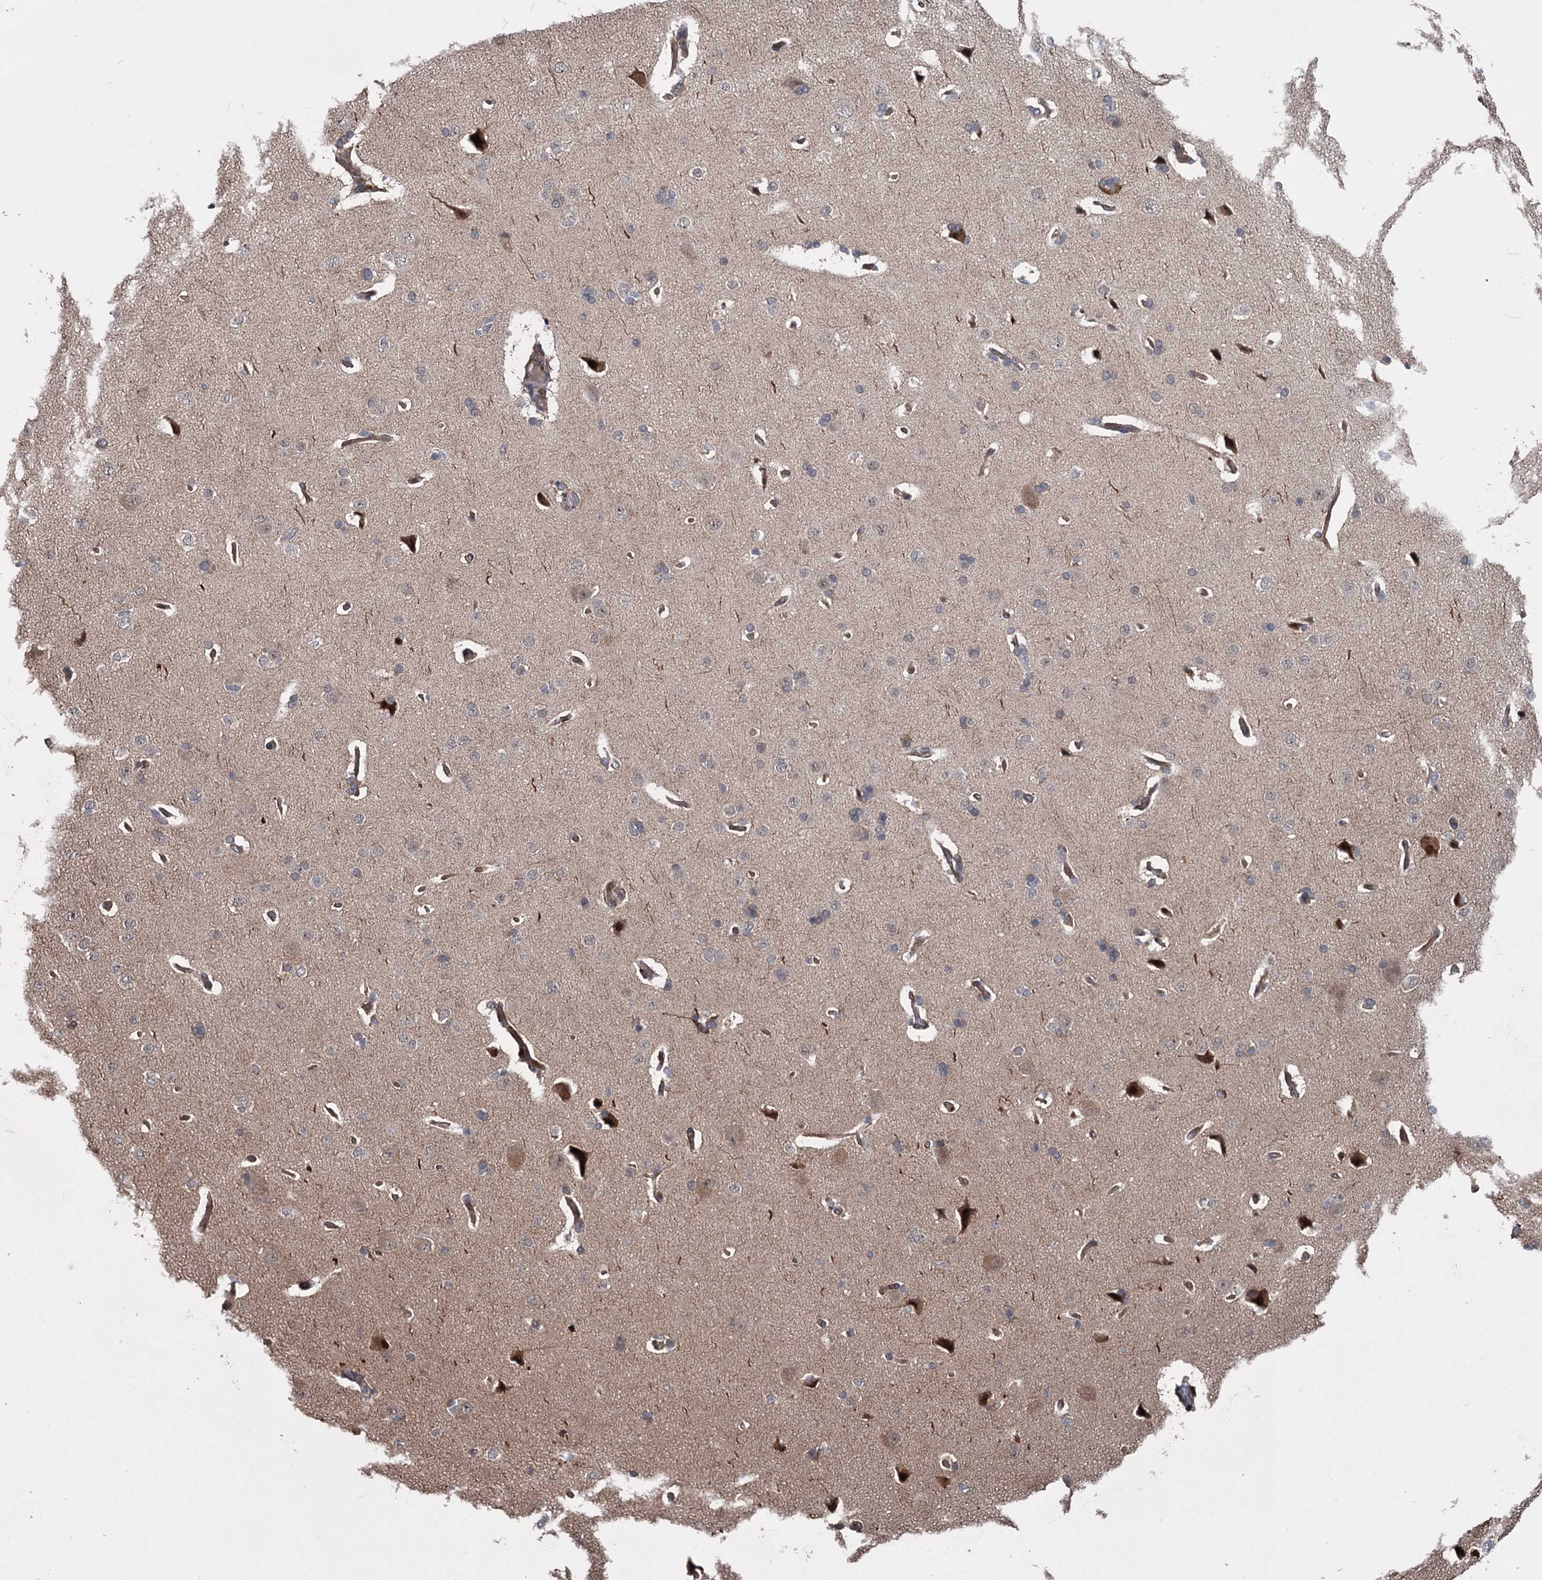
{"staining": {"intensity": "moderate", "quantity": ">75%", "location": "cytoplasmic/membranous"}, "tissue": "cerebral cortex", "cell_type": "Endothelial cells", "image_type": "normal", "snomed": [{"axis": "morphology", "description": "Normal tissue, NOS"}, {"axis": "topography", "description": "Cerebral cortex"}], "caption": "A histopathology image showing moderate cytoplasmic/membranous positivity in about >75% of endothelial cells in benign cerebral cortex, as visualized by brown immunohistochemical staining.", "gene": "CDC42EP2", "patient": {"sex": "male", "age": 62}}